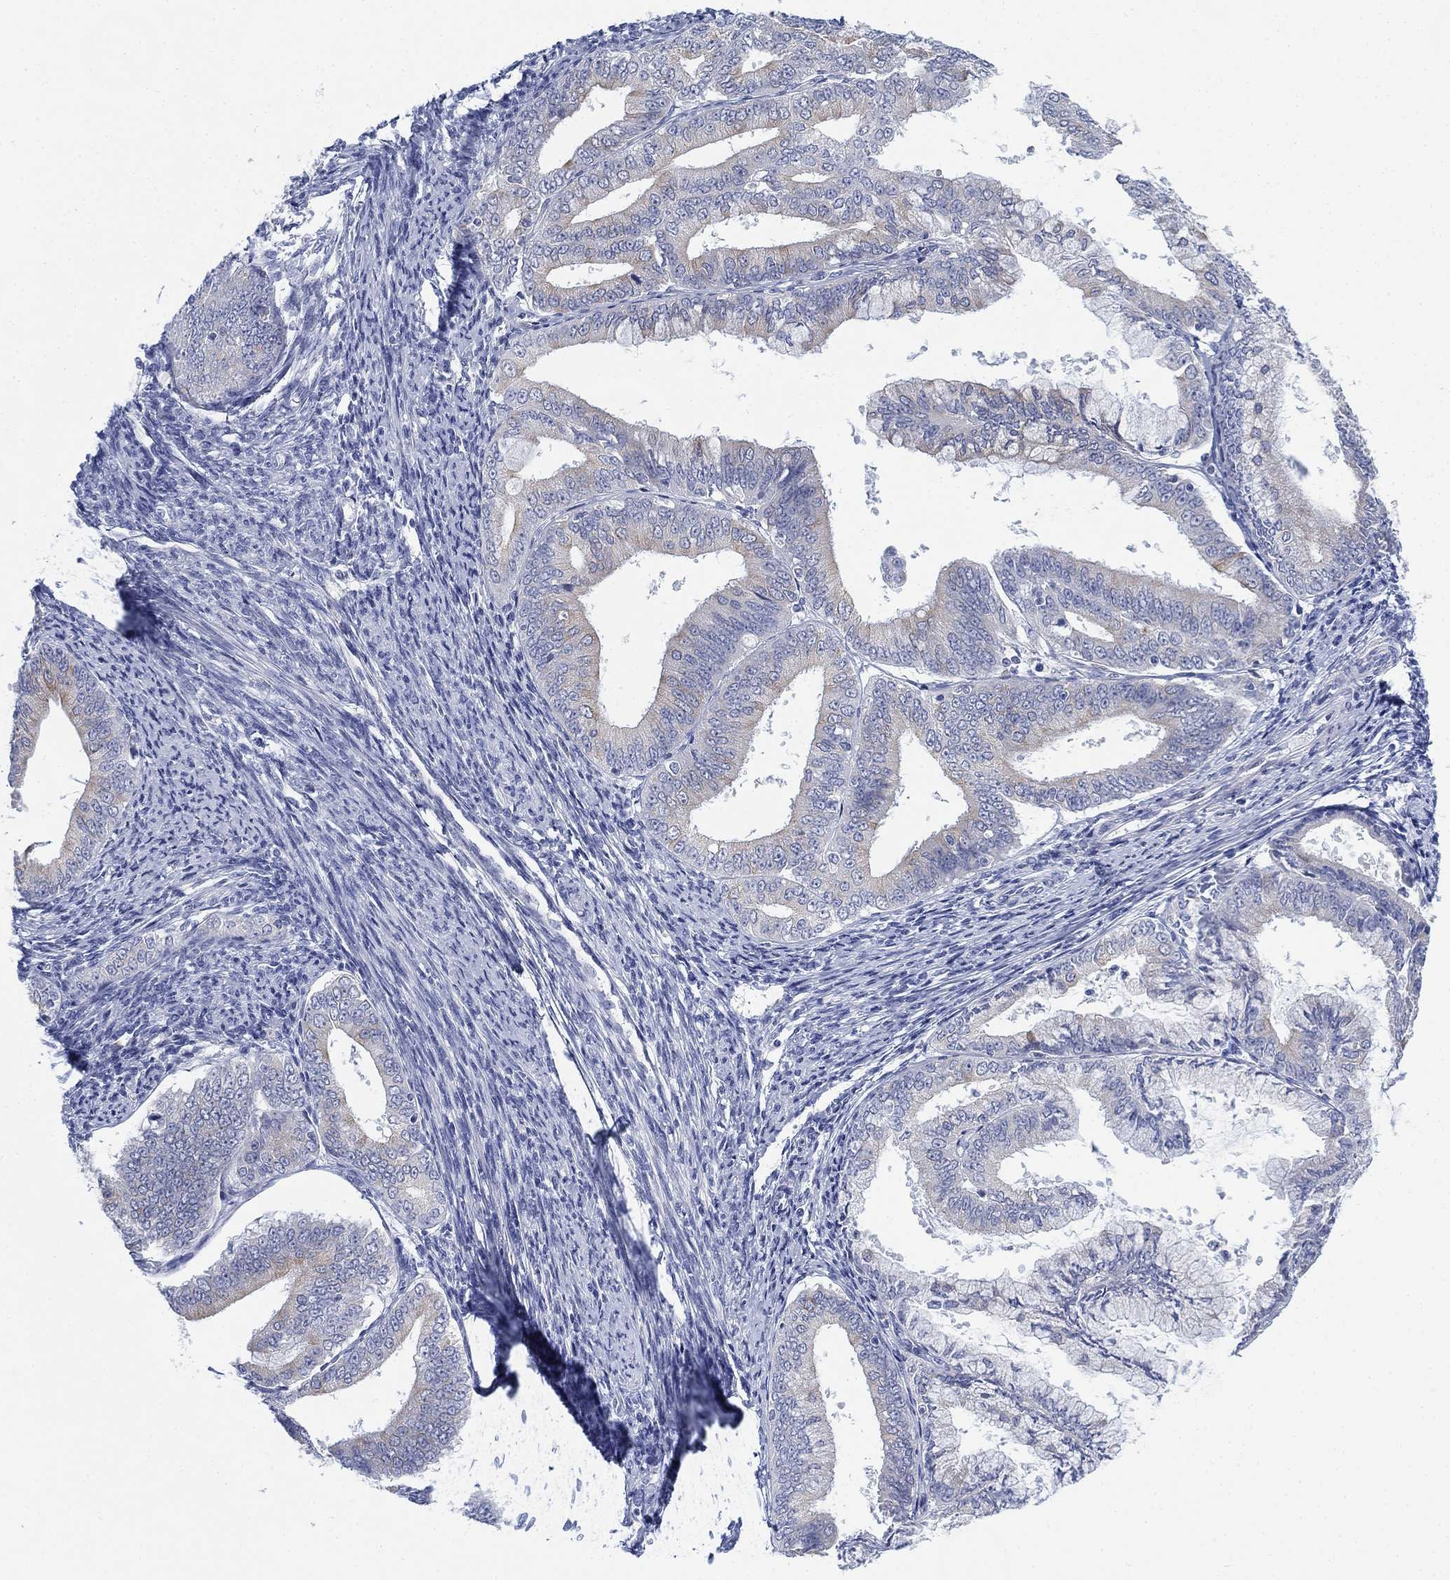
{"staining": {"intensity": "weak", "quantity": "<25%", "location": "cytoplasmic/membranous"}, "tissue": "endometrial cancer", "cell_type": "Tumor cells", "image_type": "cancer", "snomed": [{"axis": "morphology", "description": "Adenocarcinoma, NOS"}, {"axis": "topography", "description": "Endometrium"}], "caption": "A histopathology image of human endometrial adenocarcinoma is negative for staining in tumor cells.", "gene": "GCNA", "patient": {"sex": "female", "age": 63}}